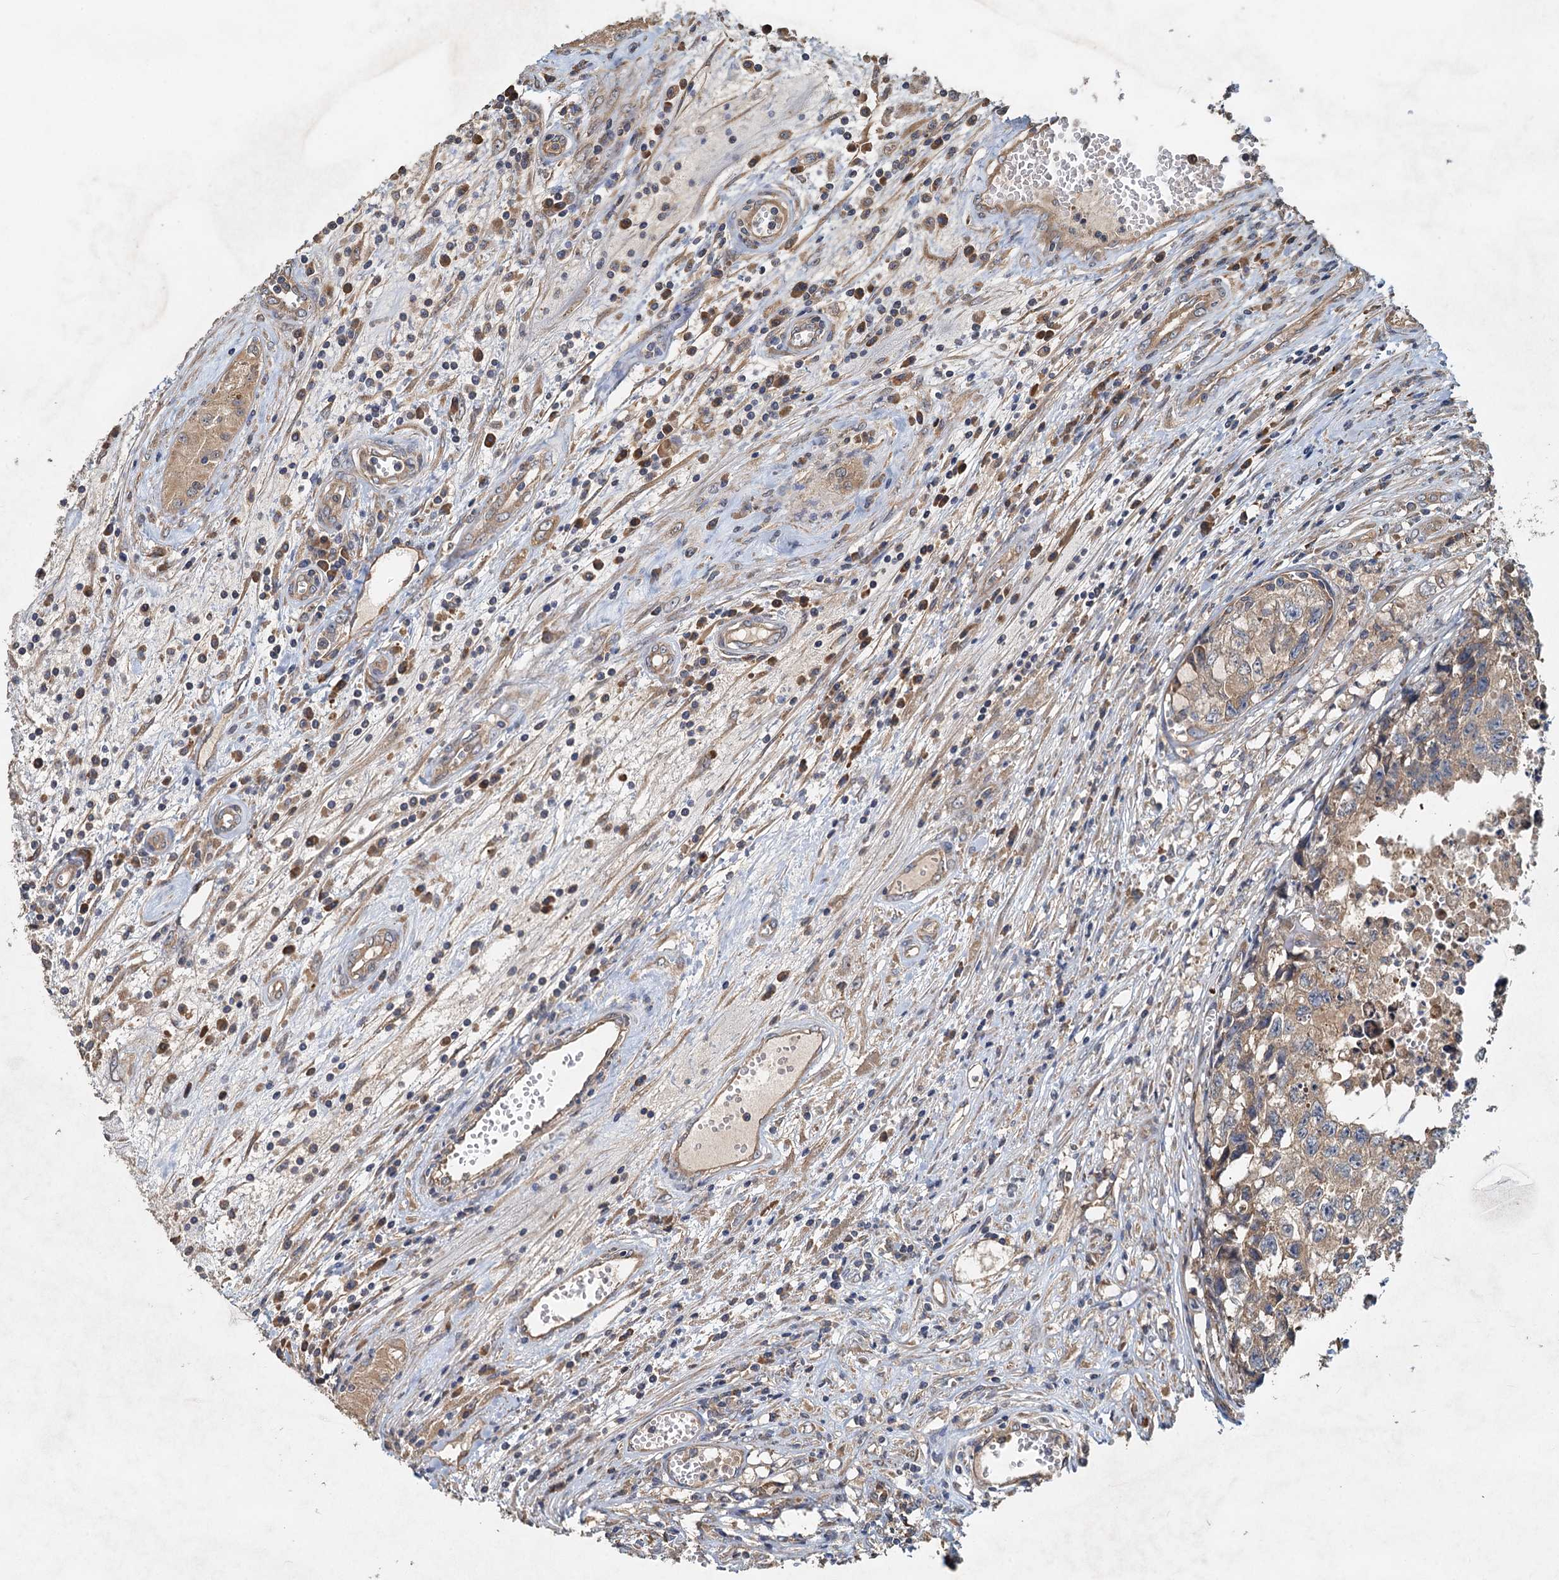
{"staining": {"intensity": "weak", "quantity": ">75%", "location": "cytoplasmic/membranous"}, "tissue": "testis cancer", "cell_type": "Tumor cells", "image_type": "cancer", "snomed": [{"axis": "morphology", "description": "Seminoma, NOS"}, {"axis": "morphology", "description": "Carcinoma, Embryonal, NOS"}, {"axis": "topography", "description": "Testis"}], "caption": "A high-resolution image shows IHC staining of testis cancer, which reveals weak cytoplasmic/membranous positivity in about >75% of tumor cells.", "gene": "HYI", "patient": {"sex": "male", "age": 43}}